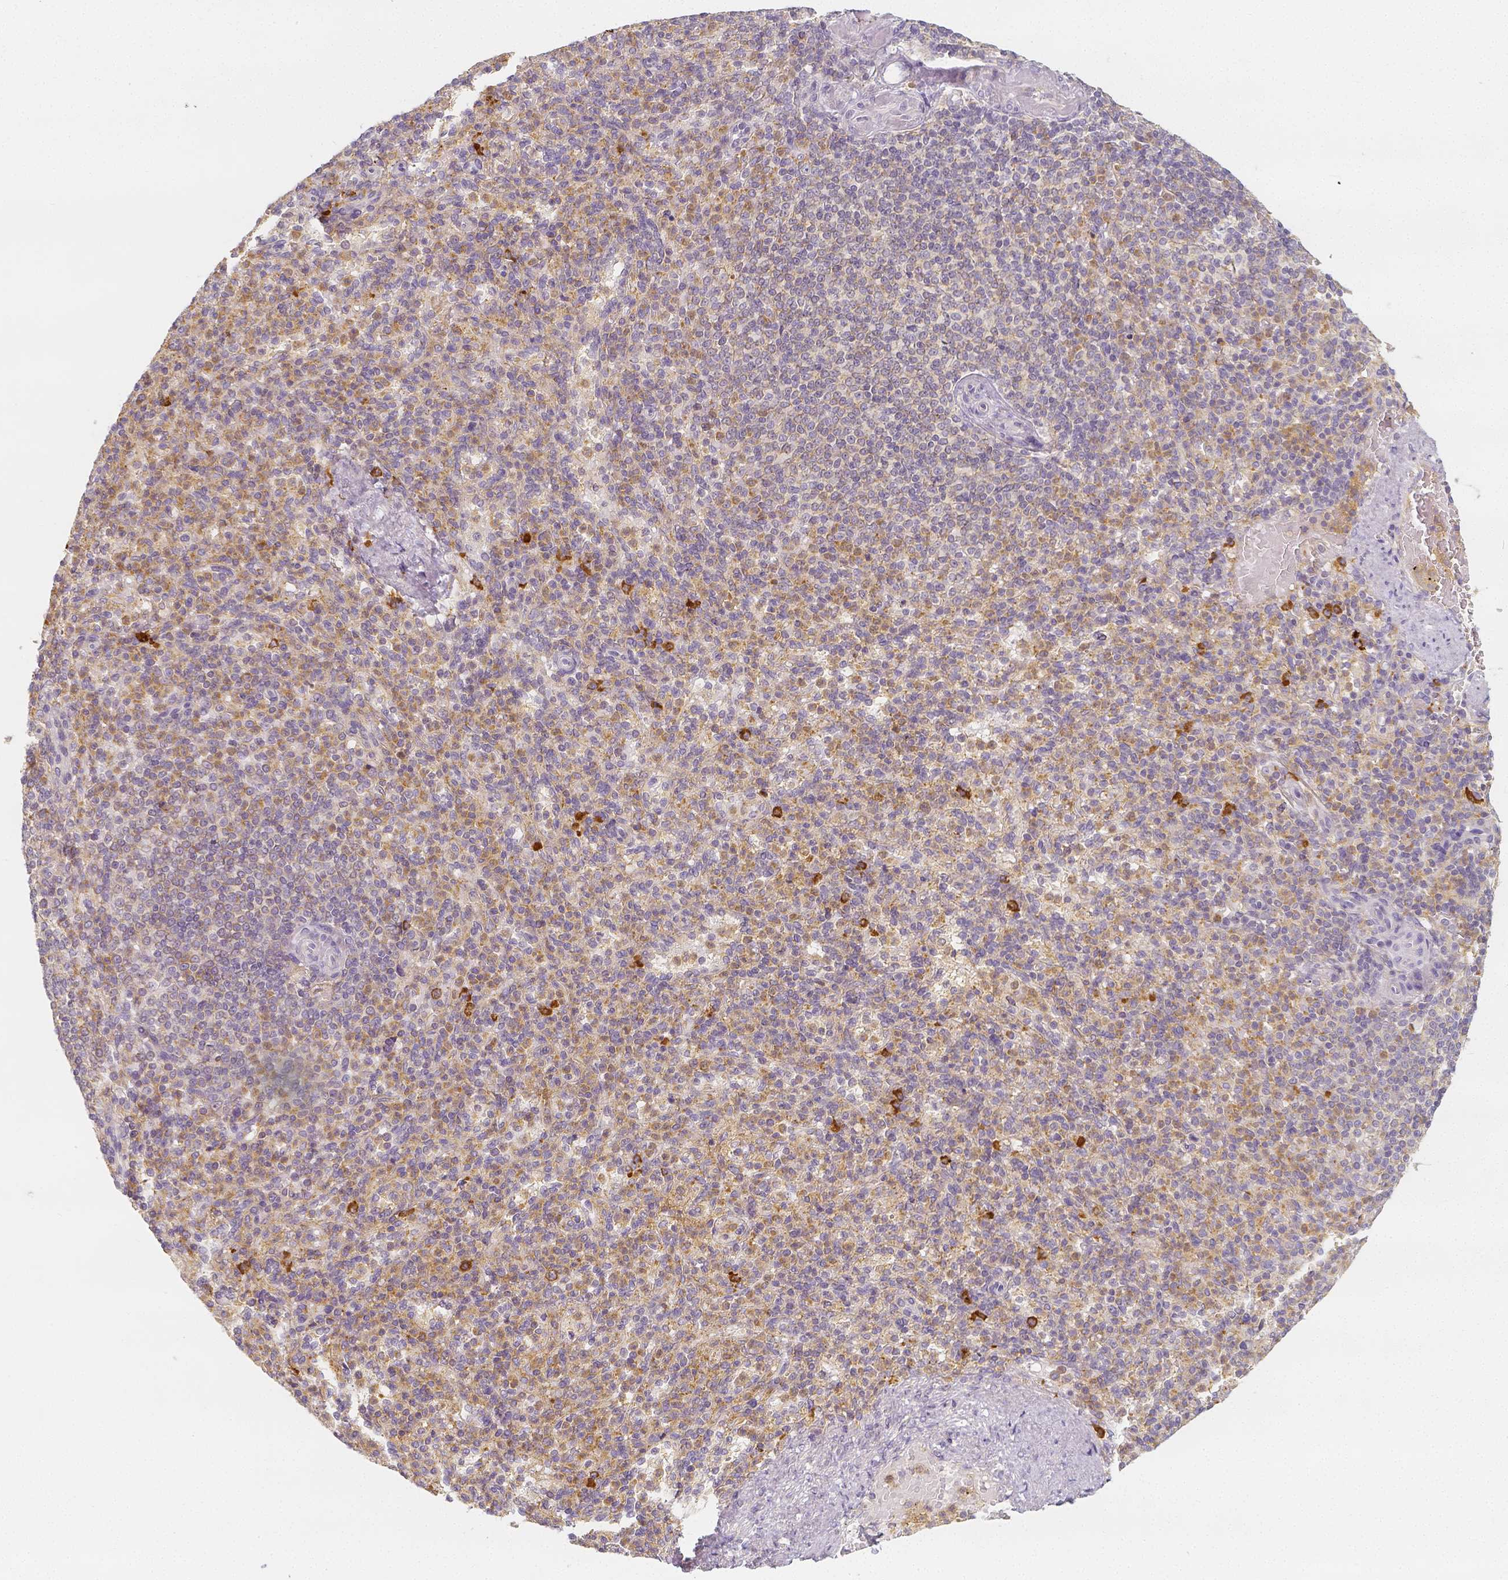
{"staining": {"intensity": "strong", "quantity": "<25%", "location": "cytoplasmic/membranous"}, "tissue": "spleen", "cell_type": "Cells in red pulp", "image_type": "normal", "snomed": [{"axis": "morphology", "description": "Normal tissue, NOS"}, {"axis": "topography", "description": "Spleen"}], "caption": "Cells in red pulp exhibit medium levels of strong cytoplasmic/membranous staining in about <25% of cells in normal spleen.", "gene": "PTPRJ", "patient": {"sex": "female", "age": 74}}